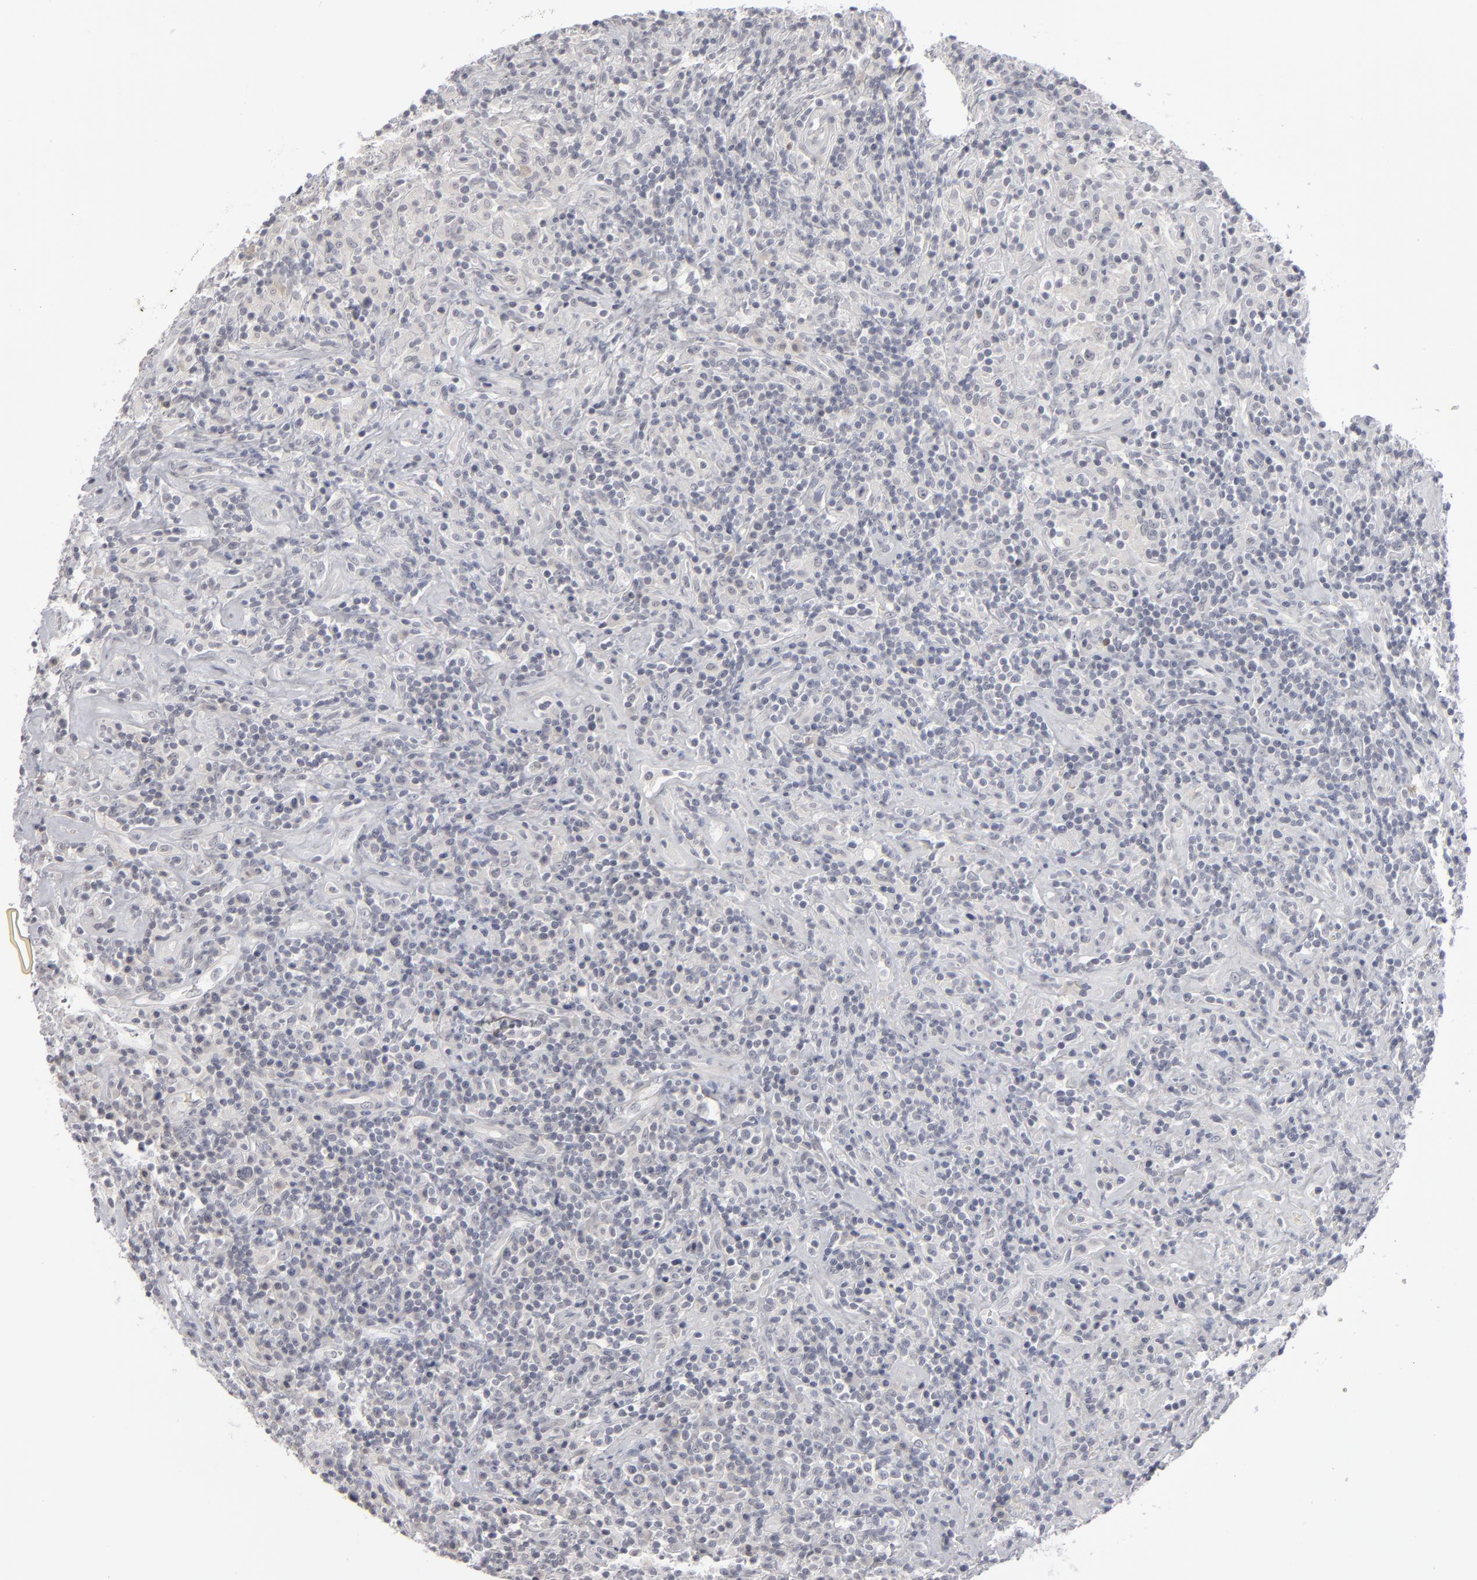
{"staining": {"intensity": "negative", "quantity": "none", "location": "none"}, "tissue": "lymphoma", "cell_type": "Tumor cells", "image_type": "cancer", "snomed": [{"axis": "morphology", "description": "Hodgkin's disease, NOS"}, {"axis": "topography", "description": "Lymph node"}], "caption": "The immunohistochemistry (IHC) photomicrograph has no significant staining in tumor cells of Hodgkin's disease tissue. The staining was performed using DAB (3,3'-diaminobenzidine) to visualize the protein expression in brown, while the nuclei were stained in blue with hematoxylin (Magnification: 20x).", "gene": "KIAA1210", "patient": {"sex": "male", "age": 46}}